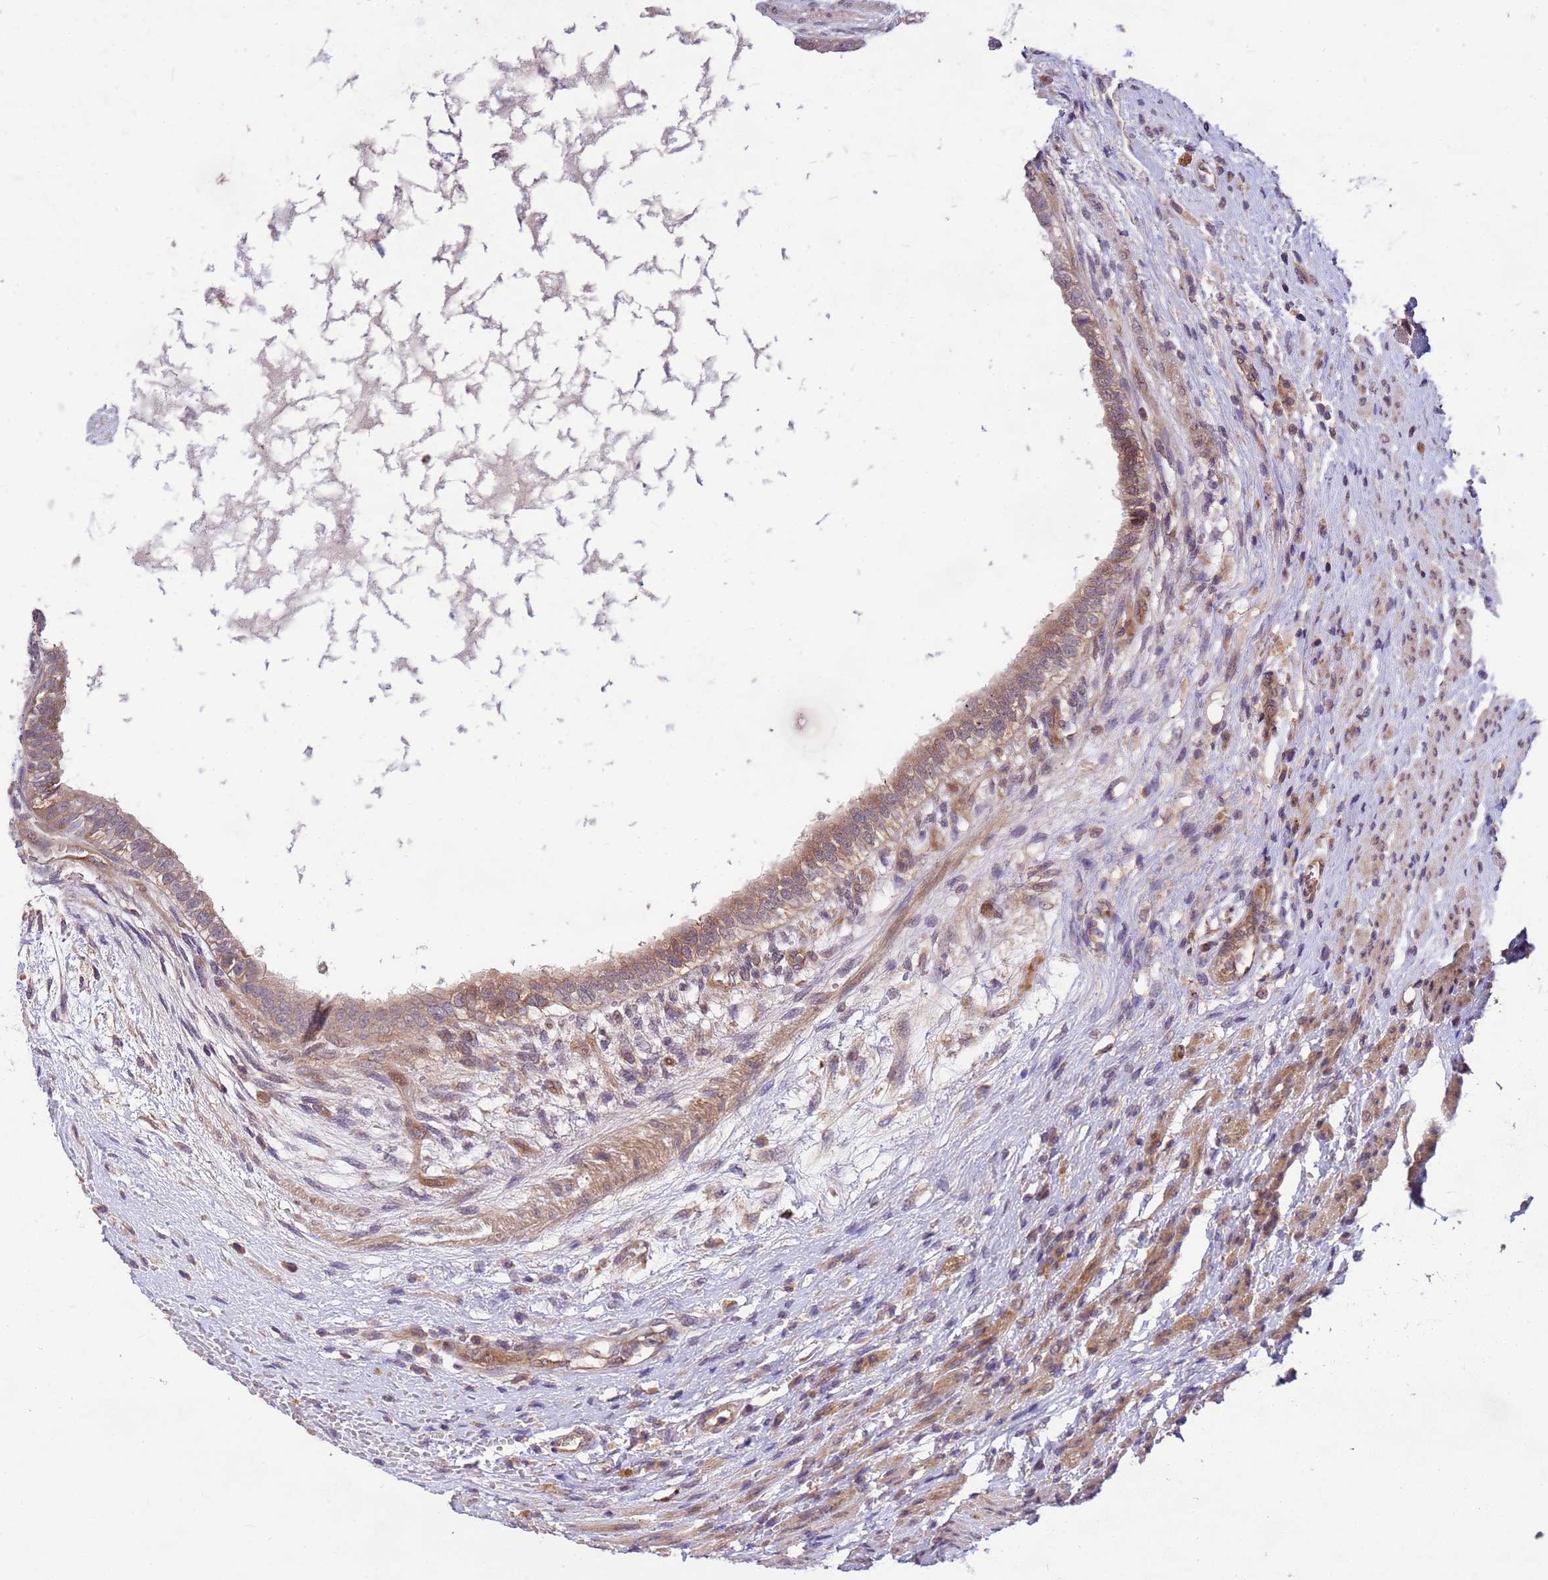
{"staining": {"intensity": "moderate", "quantity": ">75%", "location": "cytoplasmic/membranous"}, "tissue": "testis cancer", "cell_type": "Tumor cells", "image_type": "cancer", "snomed": [{"axis": "morphology", "description": "Carcinoma, Embryonal, NOS"}, {"axis": "topography", "description": "Testis"}], "caption": "Embryonal carcinoma (testis) stained with immunohistochemistry shows moderate cytoplasmic/membranous expression in approximately >75% of tumor cells.", "gene": "PPP2CB", "patient": {"sex": "male", "age": 26}}